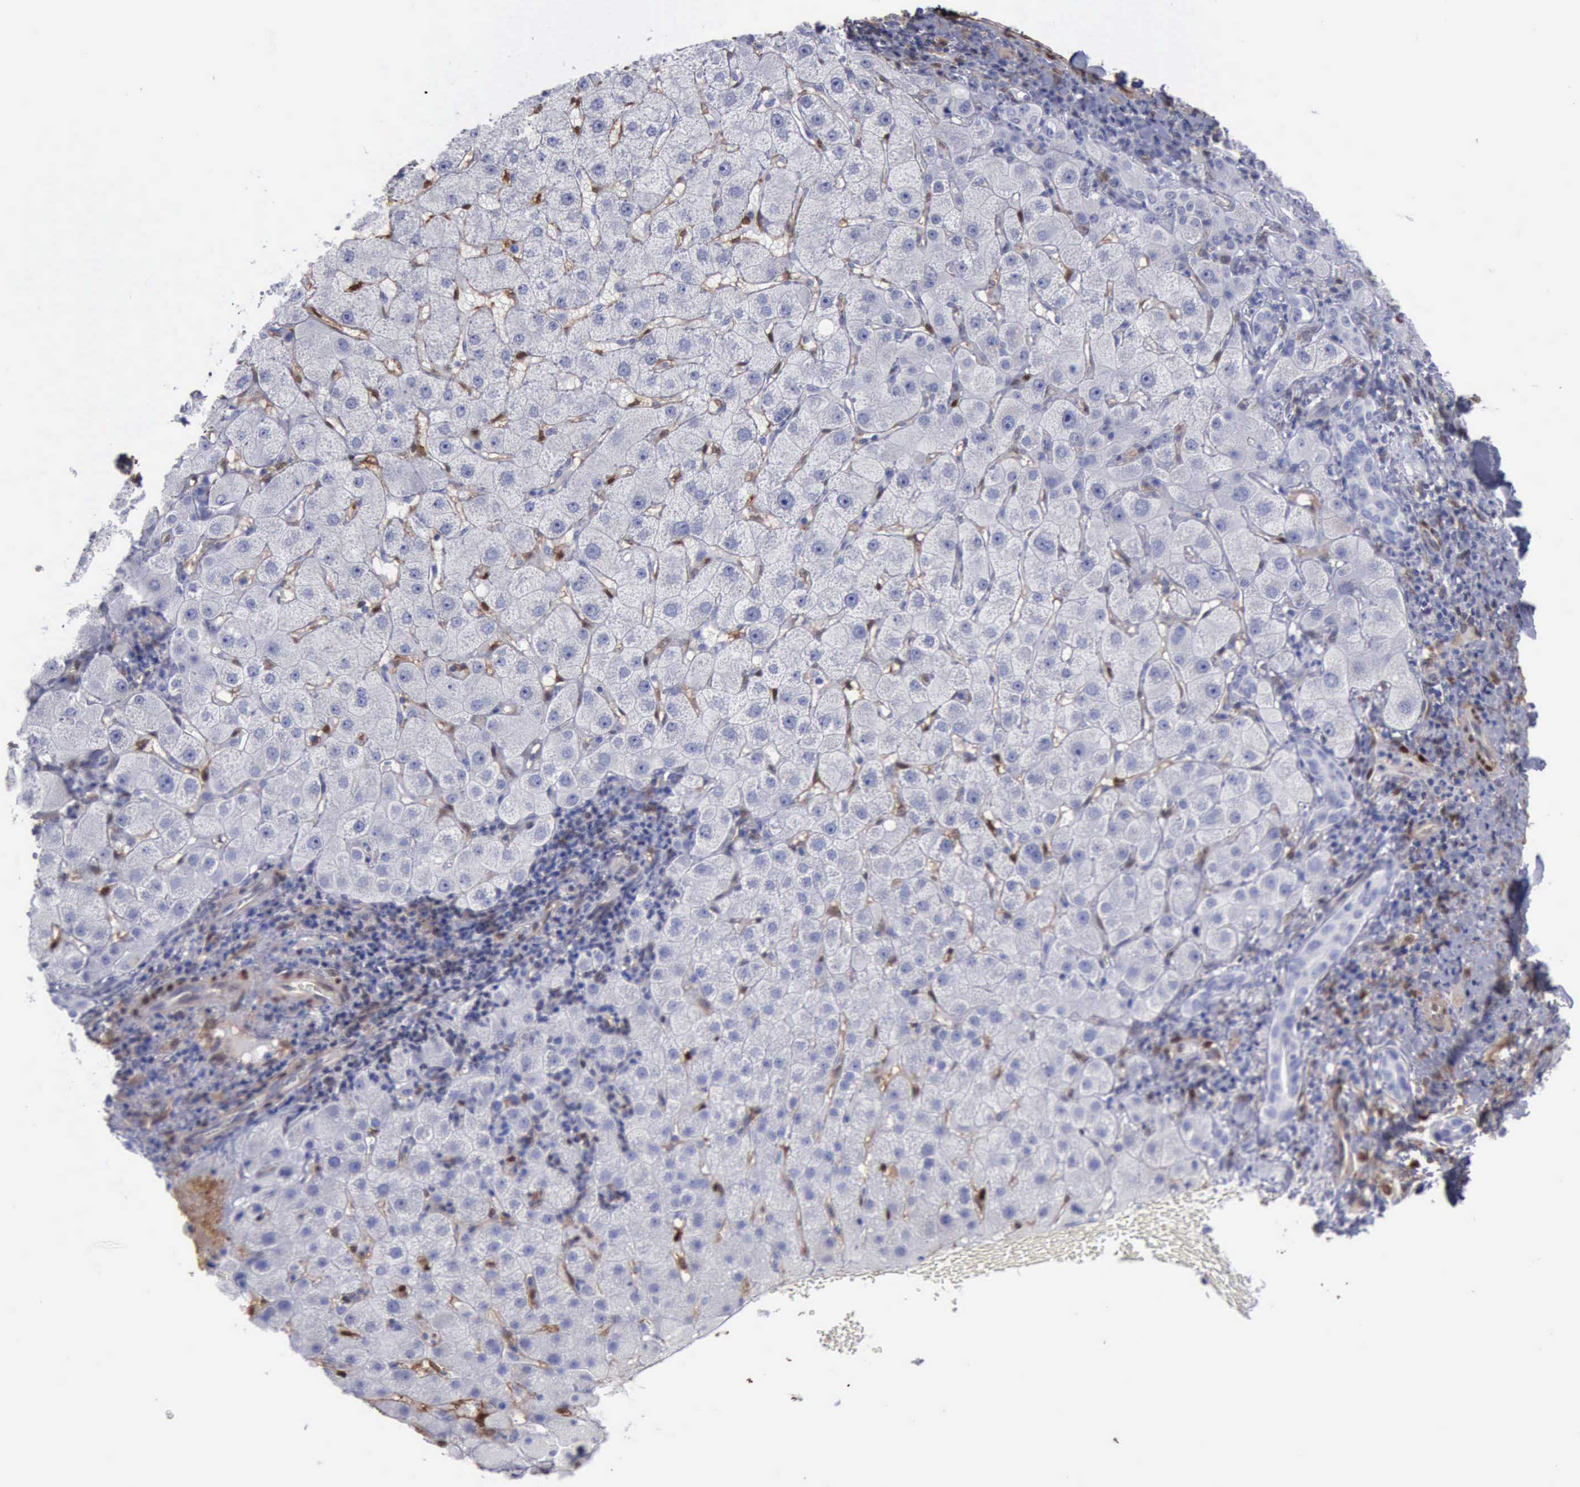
{"staining": {"intensity": "negative", "quantity": "none", "location": "none"}, "tissue": "liver cancer", "cell_type": "Tumor cells", "image_type": "cancer", "snomed": [{"axis": "morphology", "description": "Cholangiocarcinoma"}, {"axis": "topography", "description": "Liver"}], "caption": "Photomicrograph shows no significant protein staining in tumor cells of liver cancer (cholangiocarcinoma). The staining is performed using DAB (3,3'-diaminobenzidine) brown chromogen with nuclei counter-stained in using hematoxylin.", "gene": "FHL1", "patient": {"sex": "female", "age": 79}}